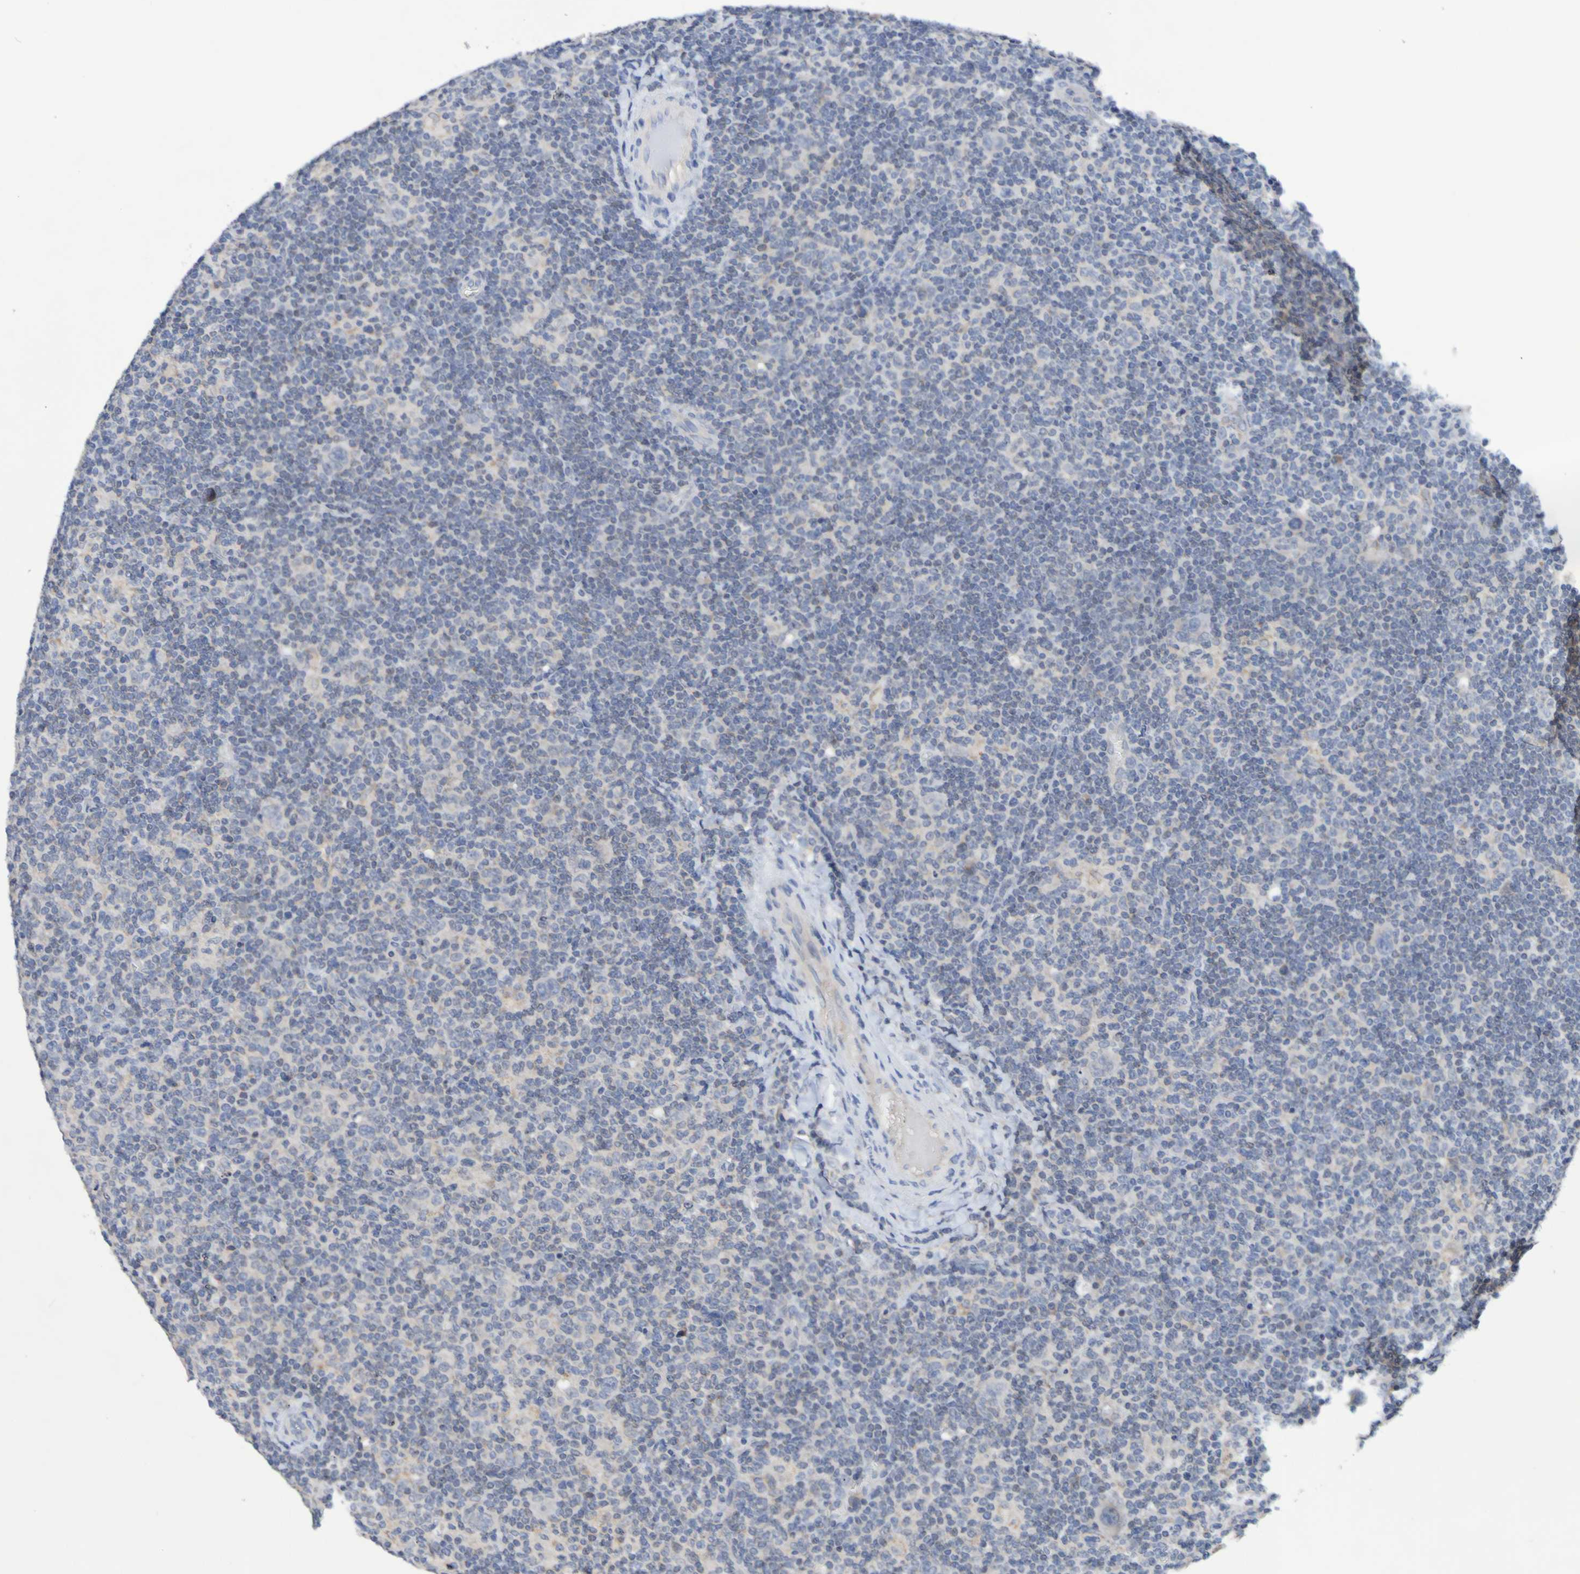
{"staining": {"intensity": "negative", "quantity": "none", "location": "none"}, "tissue": "lymphoma", "cell_type": "Tumor cells", "image_type": "cancer", "snomed": [{"axis": "morphology", "description": "Hodgkin's disease, NOS"}, {"axis": "topography", "description": "Lymph node"}], "caption": "This is an immunohistochemistry (IHC) photomicrograph of human Hodgkin's disease. There is no expression in tumor cells.", "gene": "PTP4A2", "patient": {"sex": "female", "age": 57}}